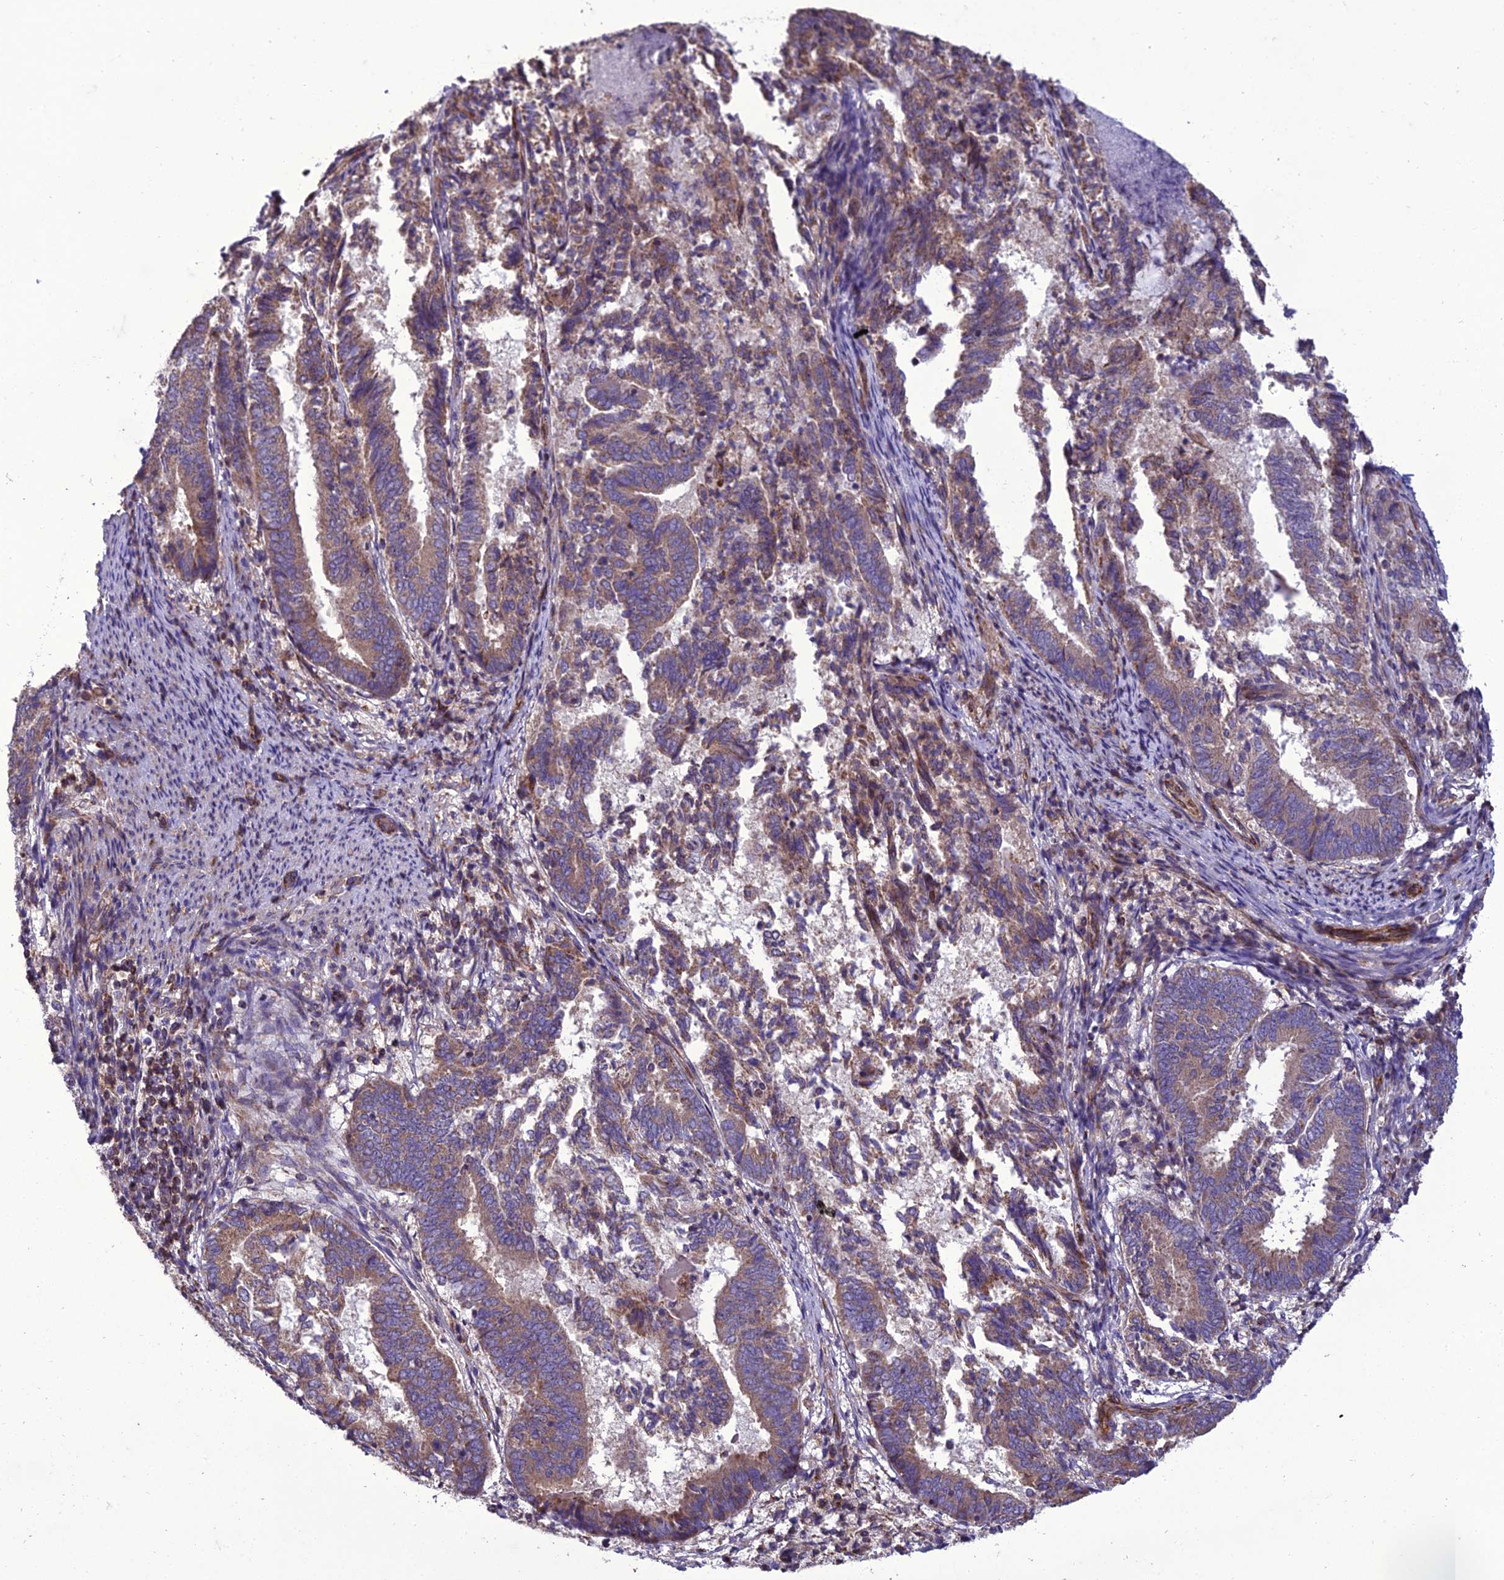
{"staining": {"intensity": "weak", "quantity": ">75%", "location": "cytoplasmic/membranous"}, "tissue": "endometrial cancer", "cell_type": "Tumor cells", "image_type": "cancer", "snomed": [{"axis": "morphology", "description": "Adenocarcinoma, NOS"}, {"axis": "topography", "description": "Endometrium"}], "caption": "A low amount of weak cytoplasmic/membranous staining is appreciated in approximately >75% of tumor cells in endometrial adenocarcinoma tissue.", "gene": "GIMAP1", "patient": {"sex": "female", "age": 80}}